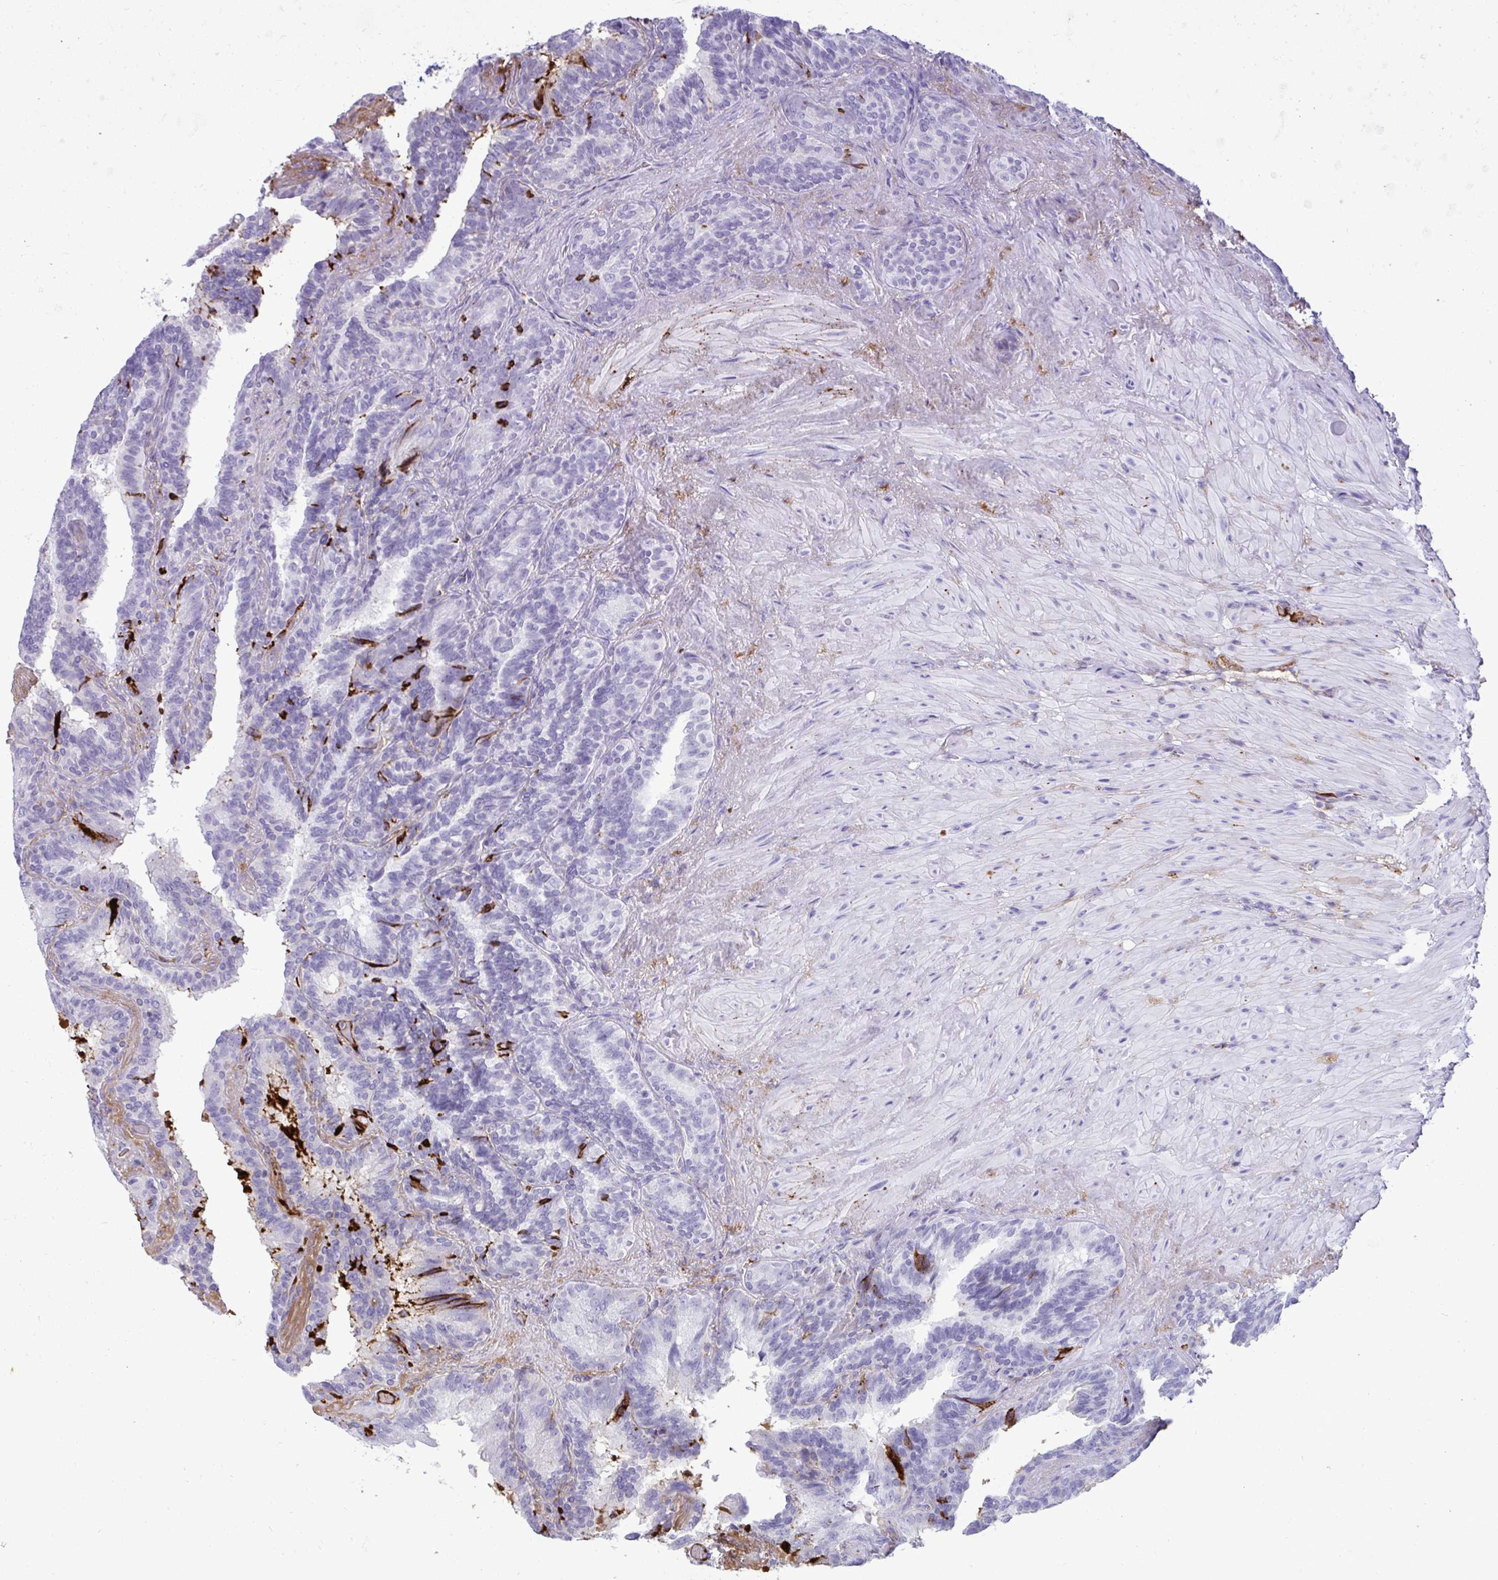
{"staining": {"intensity": "strong", "quantity": "<25%", "location": "cytoplasmic/membranous"}, "tissue": "seminal vesicle", "cell_type": "Glandular cells", "image_type": "normal", "snomed": [{"axis": "morphology", "description": "Normal tissue, NOS"}, {"axis": "topography", "description": "Seminal veicle"}], "caption": "Strong cytoplasmic/membranous protein positivity is identified in about <25% of glandular cells in seminal vesicle. The staining was performed using DAB (3,3'-diaminobenzidine) to visualize the protein expression in brown, while the nuclei were stained in blue with hematoxylin (Magnification: 20x).", "gene": "F2", "patient": {"sex": "male", "age": 60}}